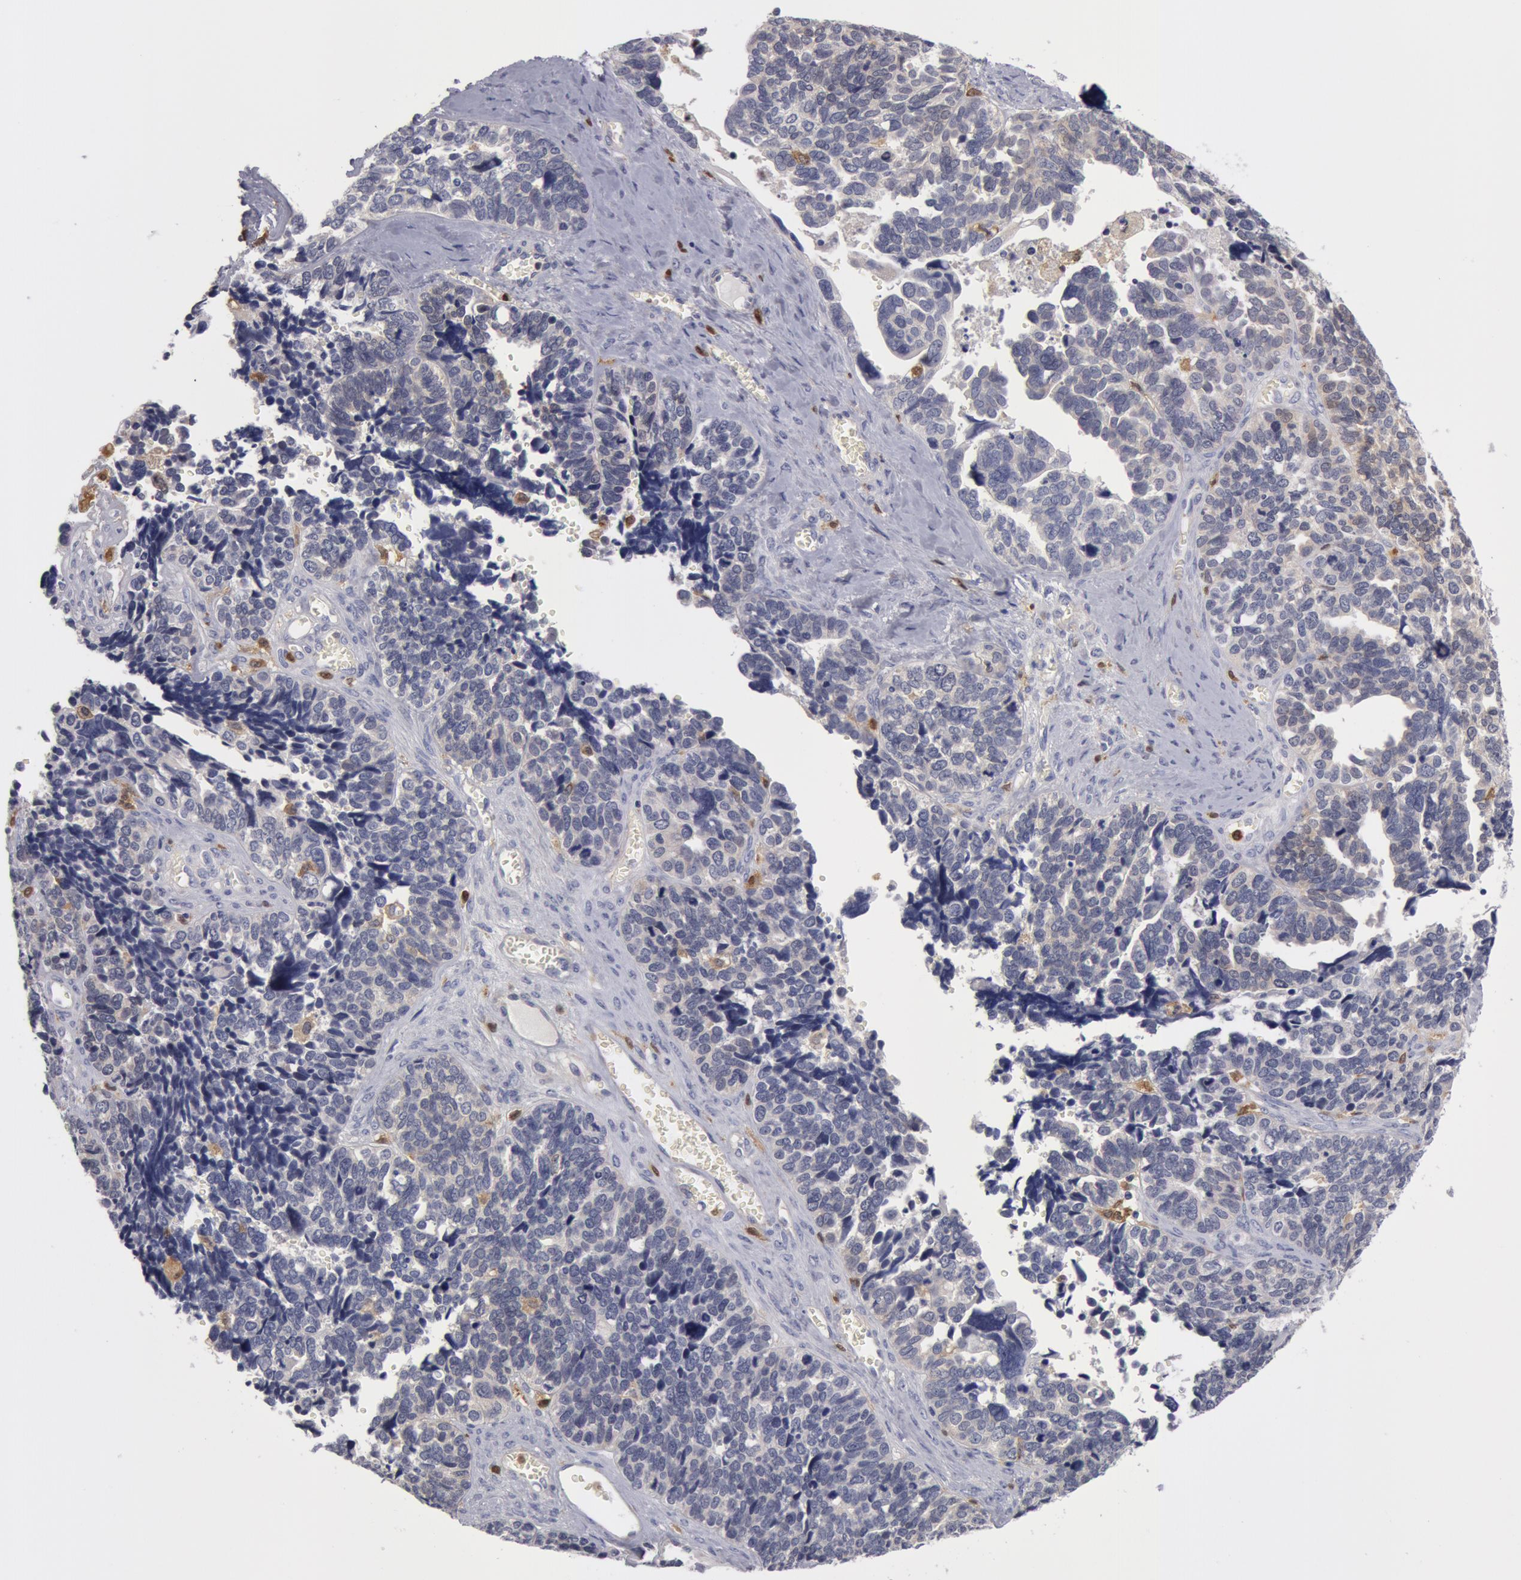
{"staining": {"intensity": "negative", "quantity": "none", "location": "none"}, "tissue": "ovarian cancer", "cell_type": "Tumor cells", "image_type": "cancer", "snomed": [{"axis": "morphology", "description": "Cystadenocarcinoma, serous, NOS"}, {"axis": "topography", "description": "Ovary"}], "caption": "IHC histopathology image of neoplastic tissue: human serous cystadenocarcinoma (ovarian) stained with DAB demonstrates no significant protein positivity in tumor cells. The staining is performed using DAB brown chromogen with nuclei counter-stained in using hematoxylin.", "gene": "SYK", "patient": {"sex": "female", "age": 77}}